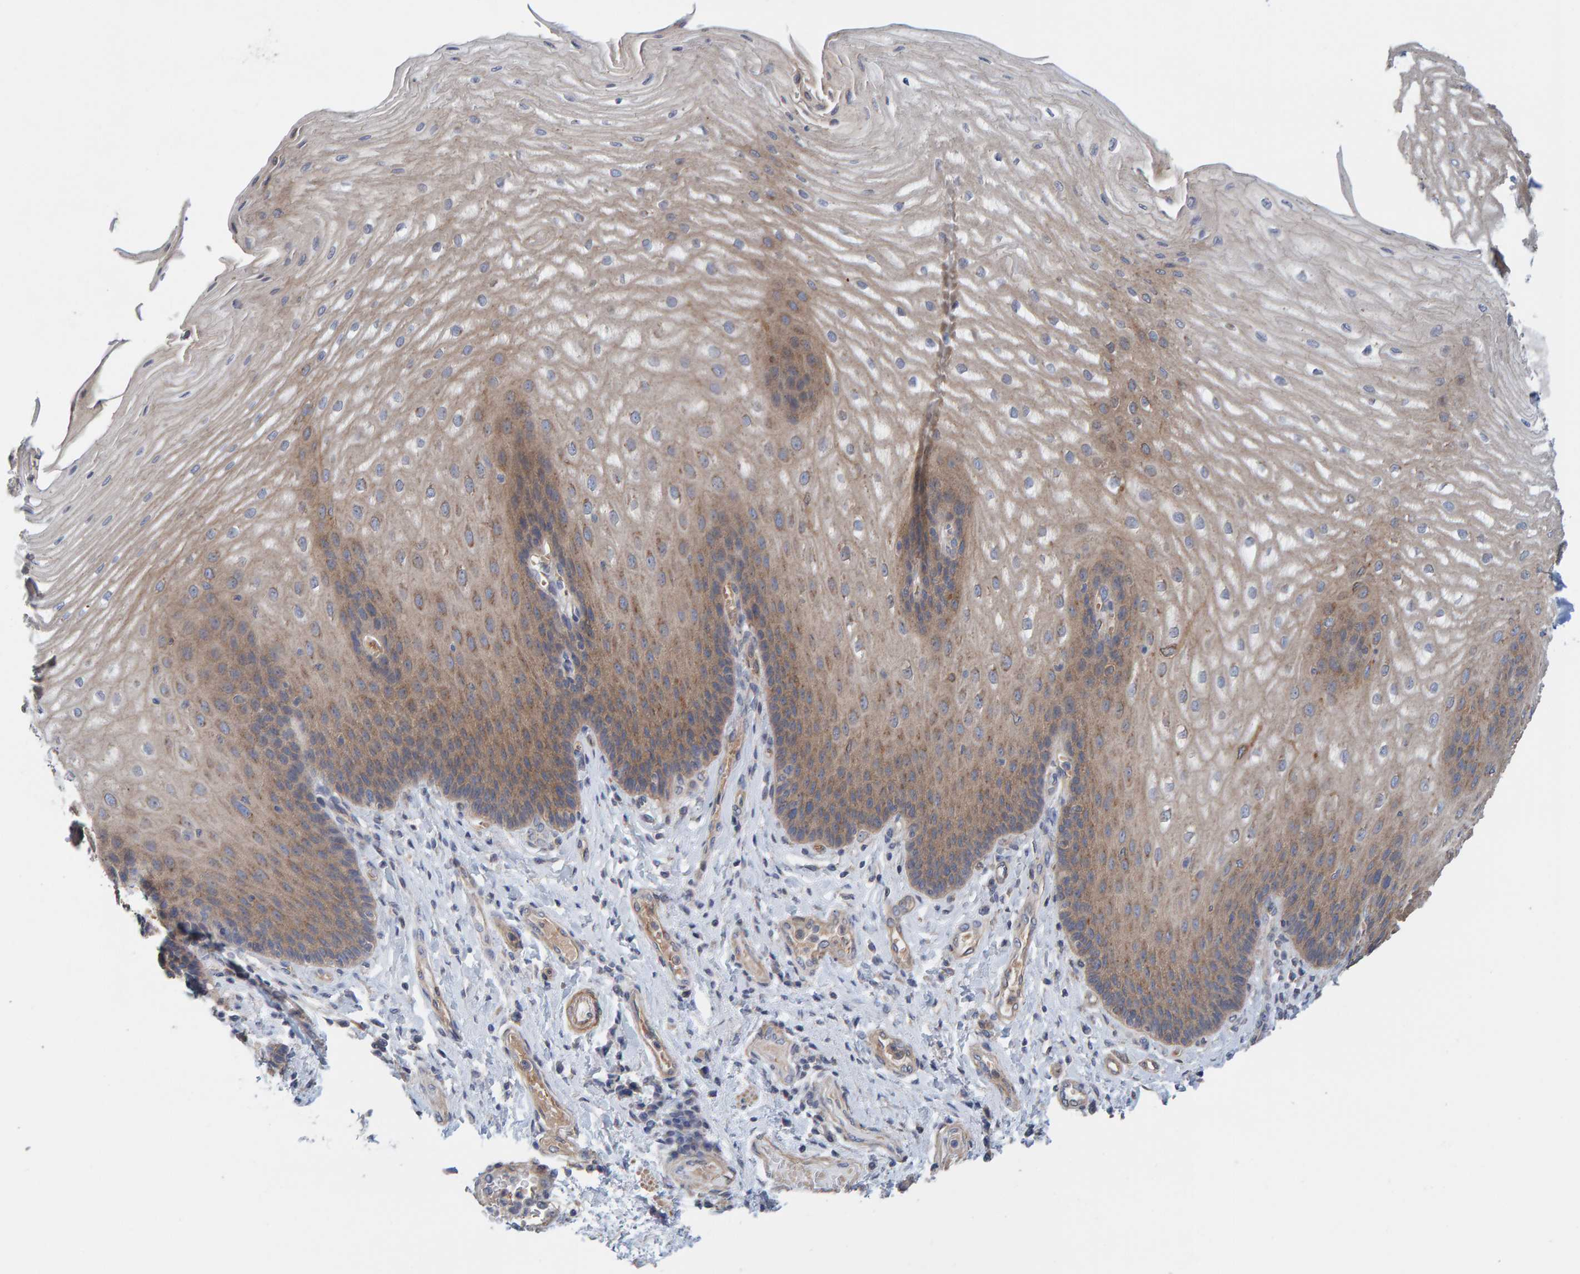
{"staining": {"intensity": "moderate", "quantity": ">75%", "location": "cytoplasmic/membranous"}, "tissue": "esophagus", "cell_type": "Squamous epithelial cells", "image_type": "normal", "snomed": [{"axis": "morphology", "description": "Normal tissue, NOS"}, {"axis": "topography", "description": "Esophagus"}], "caption": "Squamous epithelial cells demonstrate medium levels of moderate cytoplasmic/membranous staining in about >75% of cells in normal human esophagus. (Stains: DAB in brown, nuclei in blue, Microscopy: brightfield microscopy at high magnification).", "gene": "UBAP1", "patient": {"sex": "male", "age": 54}}